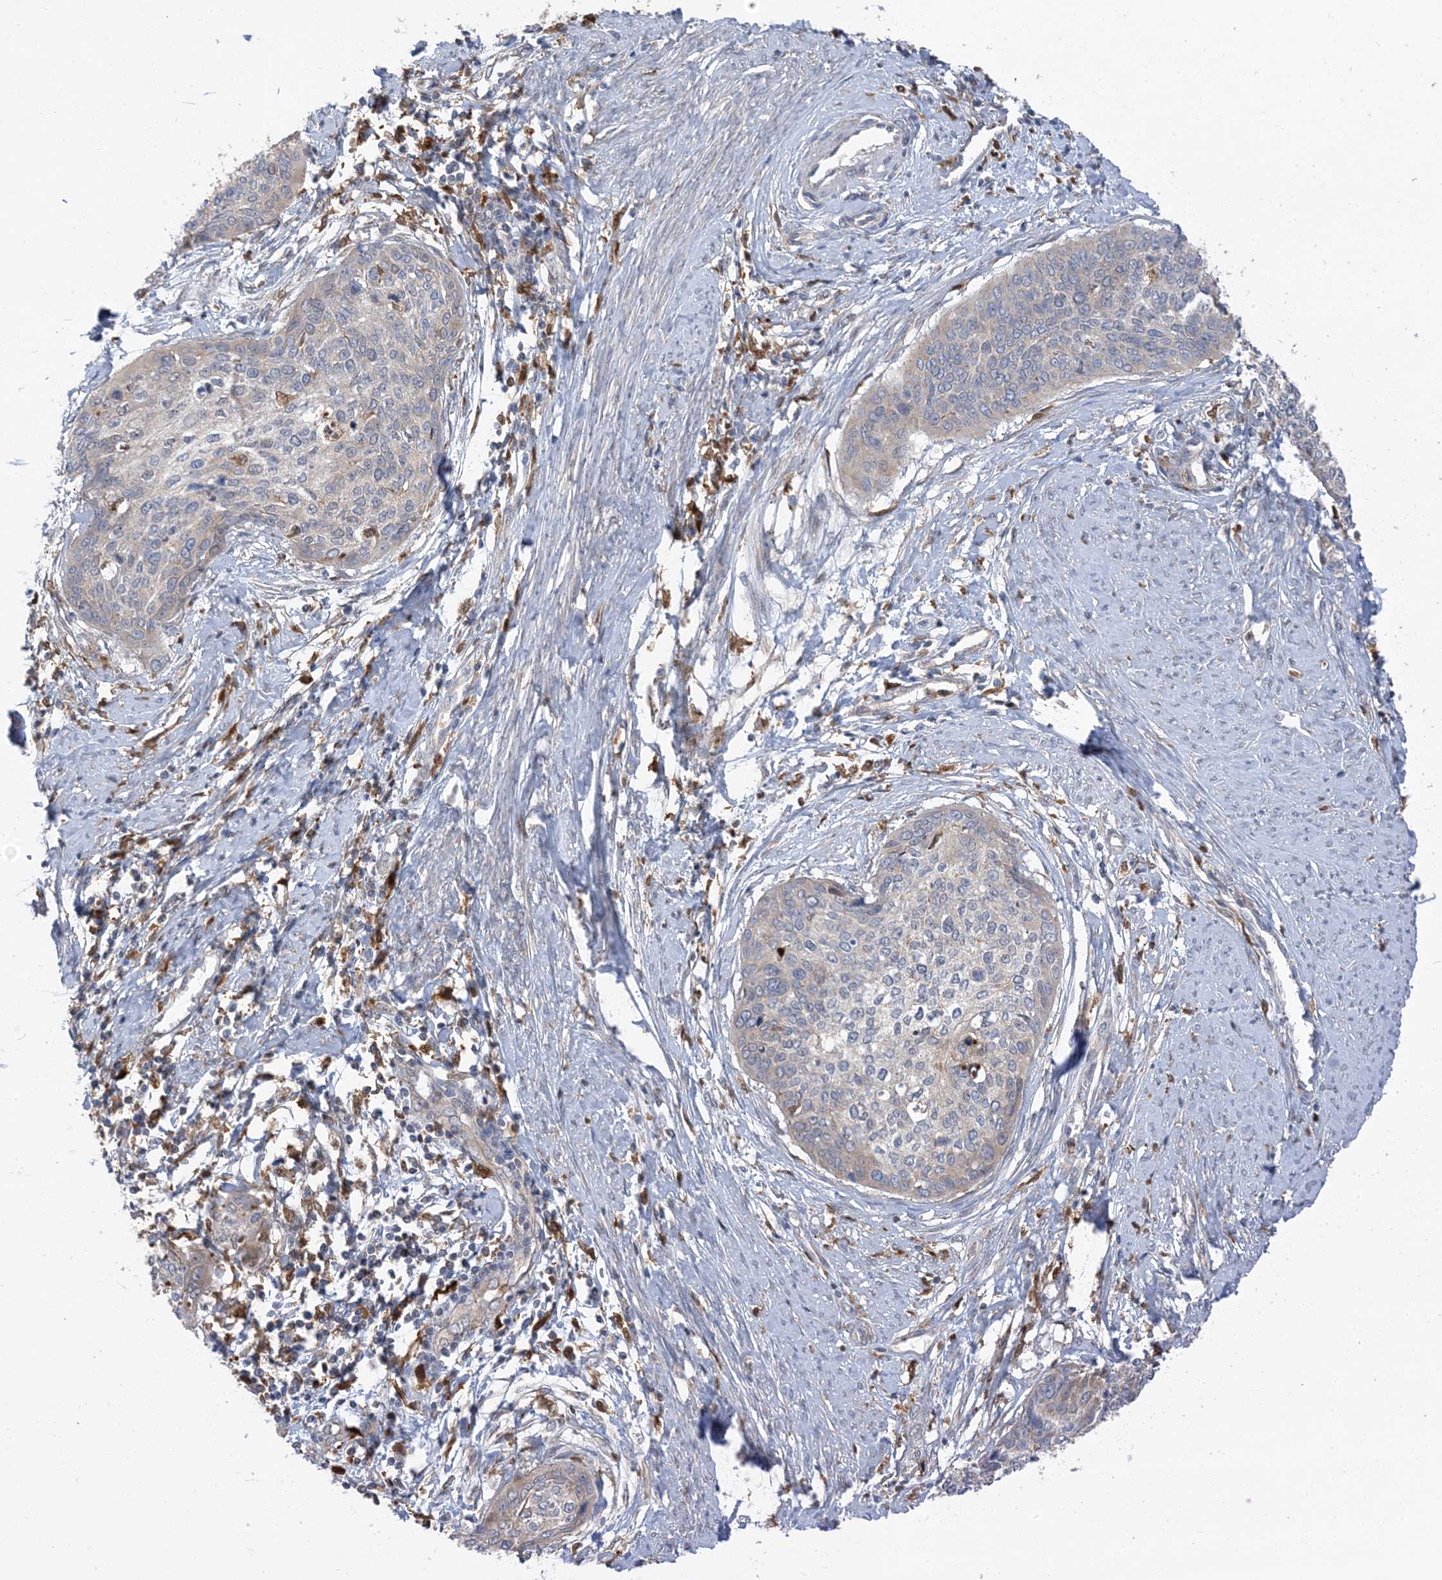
{"staining": {"intensity": "negative", "quantity": "none", "location": "none"}, "tissue": "cervical cancer", "cell_type": "Tumor cells", "image_type": "cancer", "snomed": [{"axis": "morphology", "description": "Squamous cell carcinoma, NOS"}, {"axis": "topography", "description": "Cervix"}], "caption": "Cervical cancer was stained to show a protein in brown. There is no significant positivity in tumor cells.", "gene": "NAGK", "patient": {"sex": "female", "age": 37}}